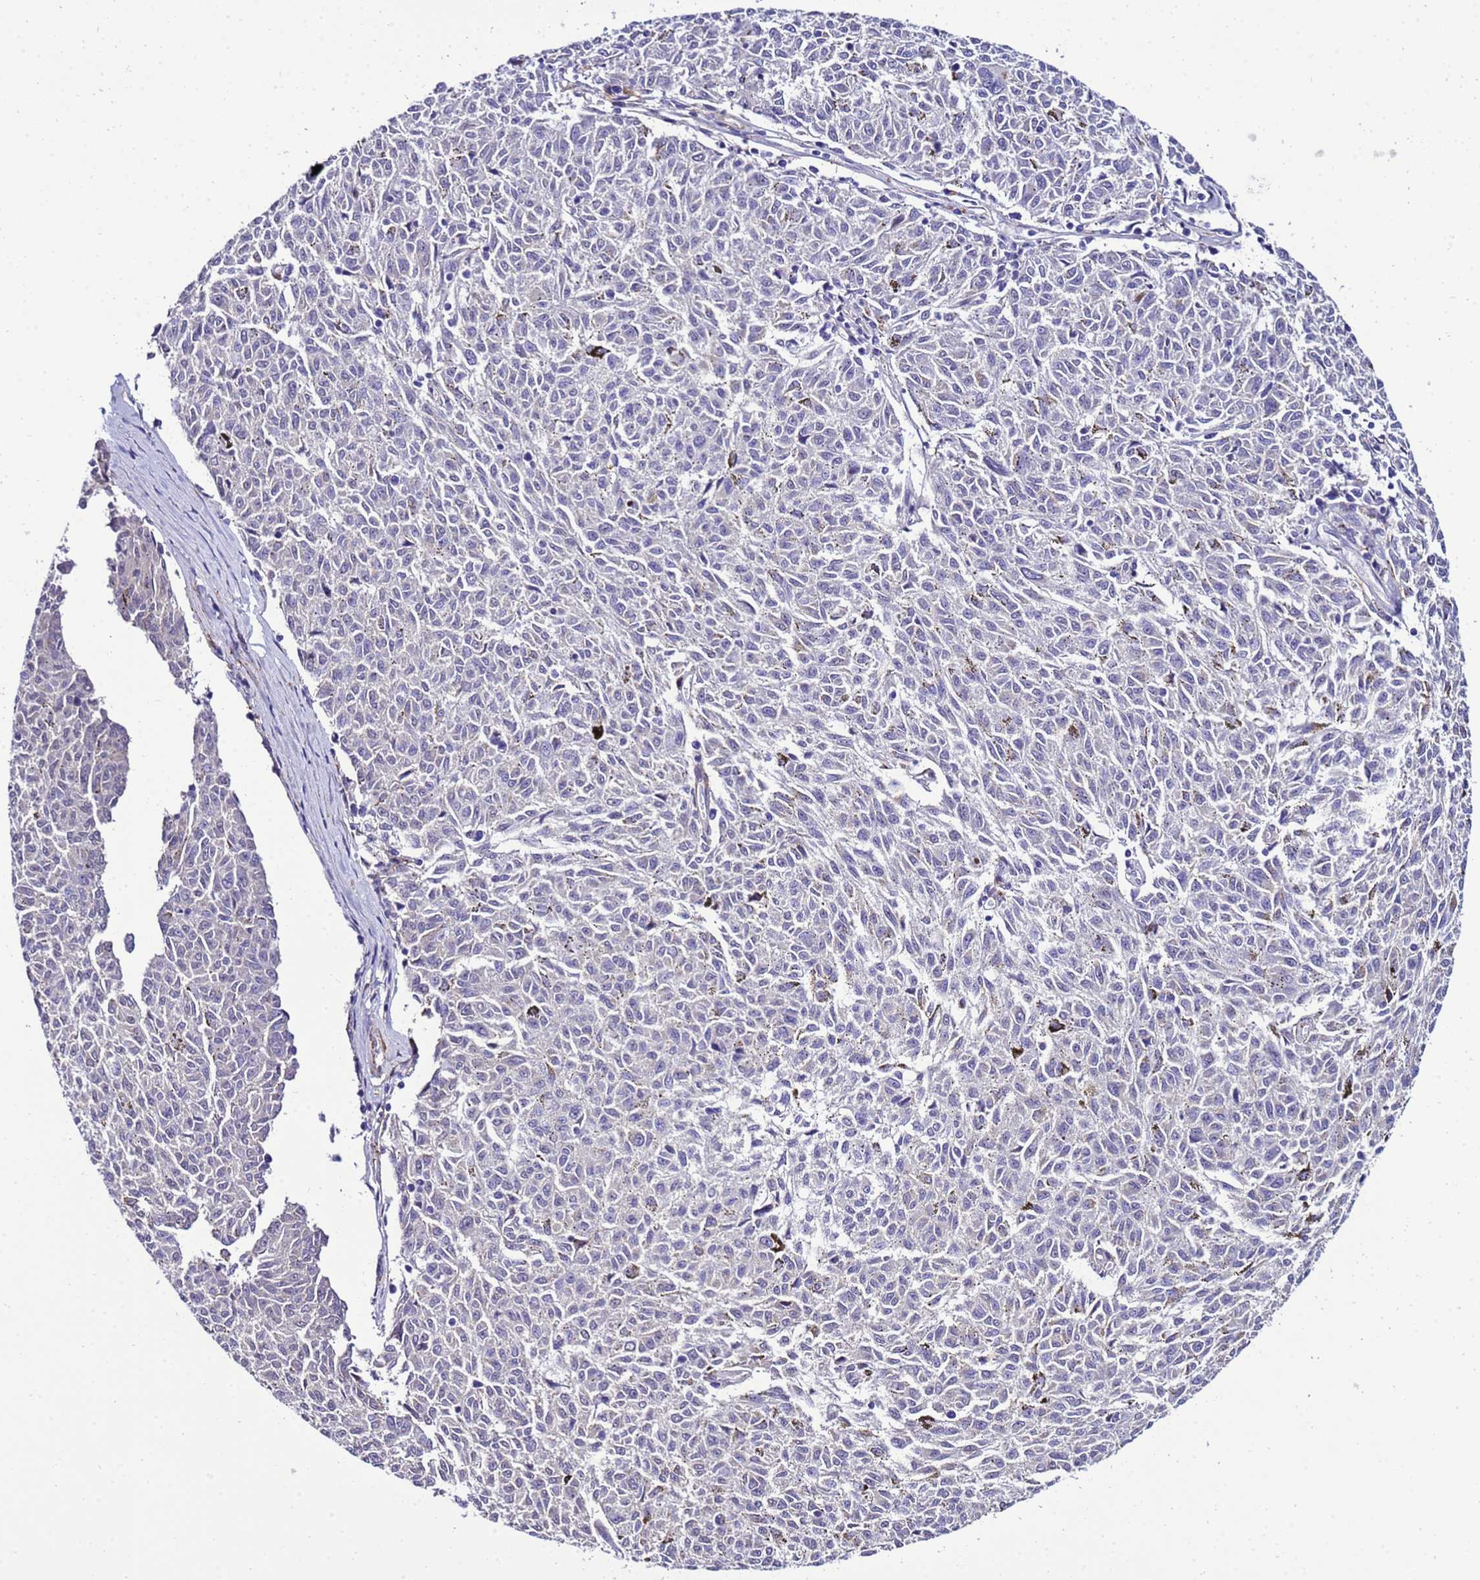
{"staining": {"intensity": "negative", "quantity": "none", "location": "none"}, "tissue": "melanoma", "cell_type": "Tumor cells", "image_type": "cancer", "snomed": [{"axis": "morphology", "description": "Malignant melanoma, NOS"}, {"axis": "topography", "description": "Skin"}], "caption": "An immunohistochemistry (IHC) image of malignant melanoma is shown. There is no staining in tumor cells of malignant melanoma.", "gene": "GZF1", "patient": {"sex": "female", "age": 72}}